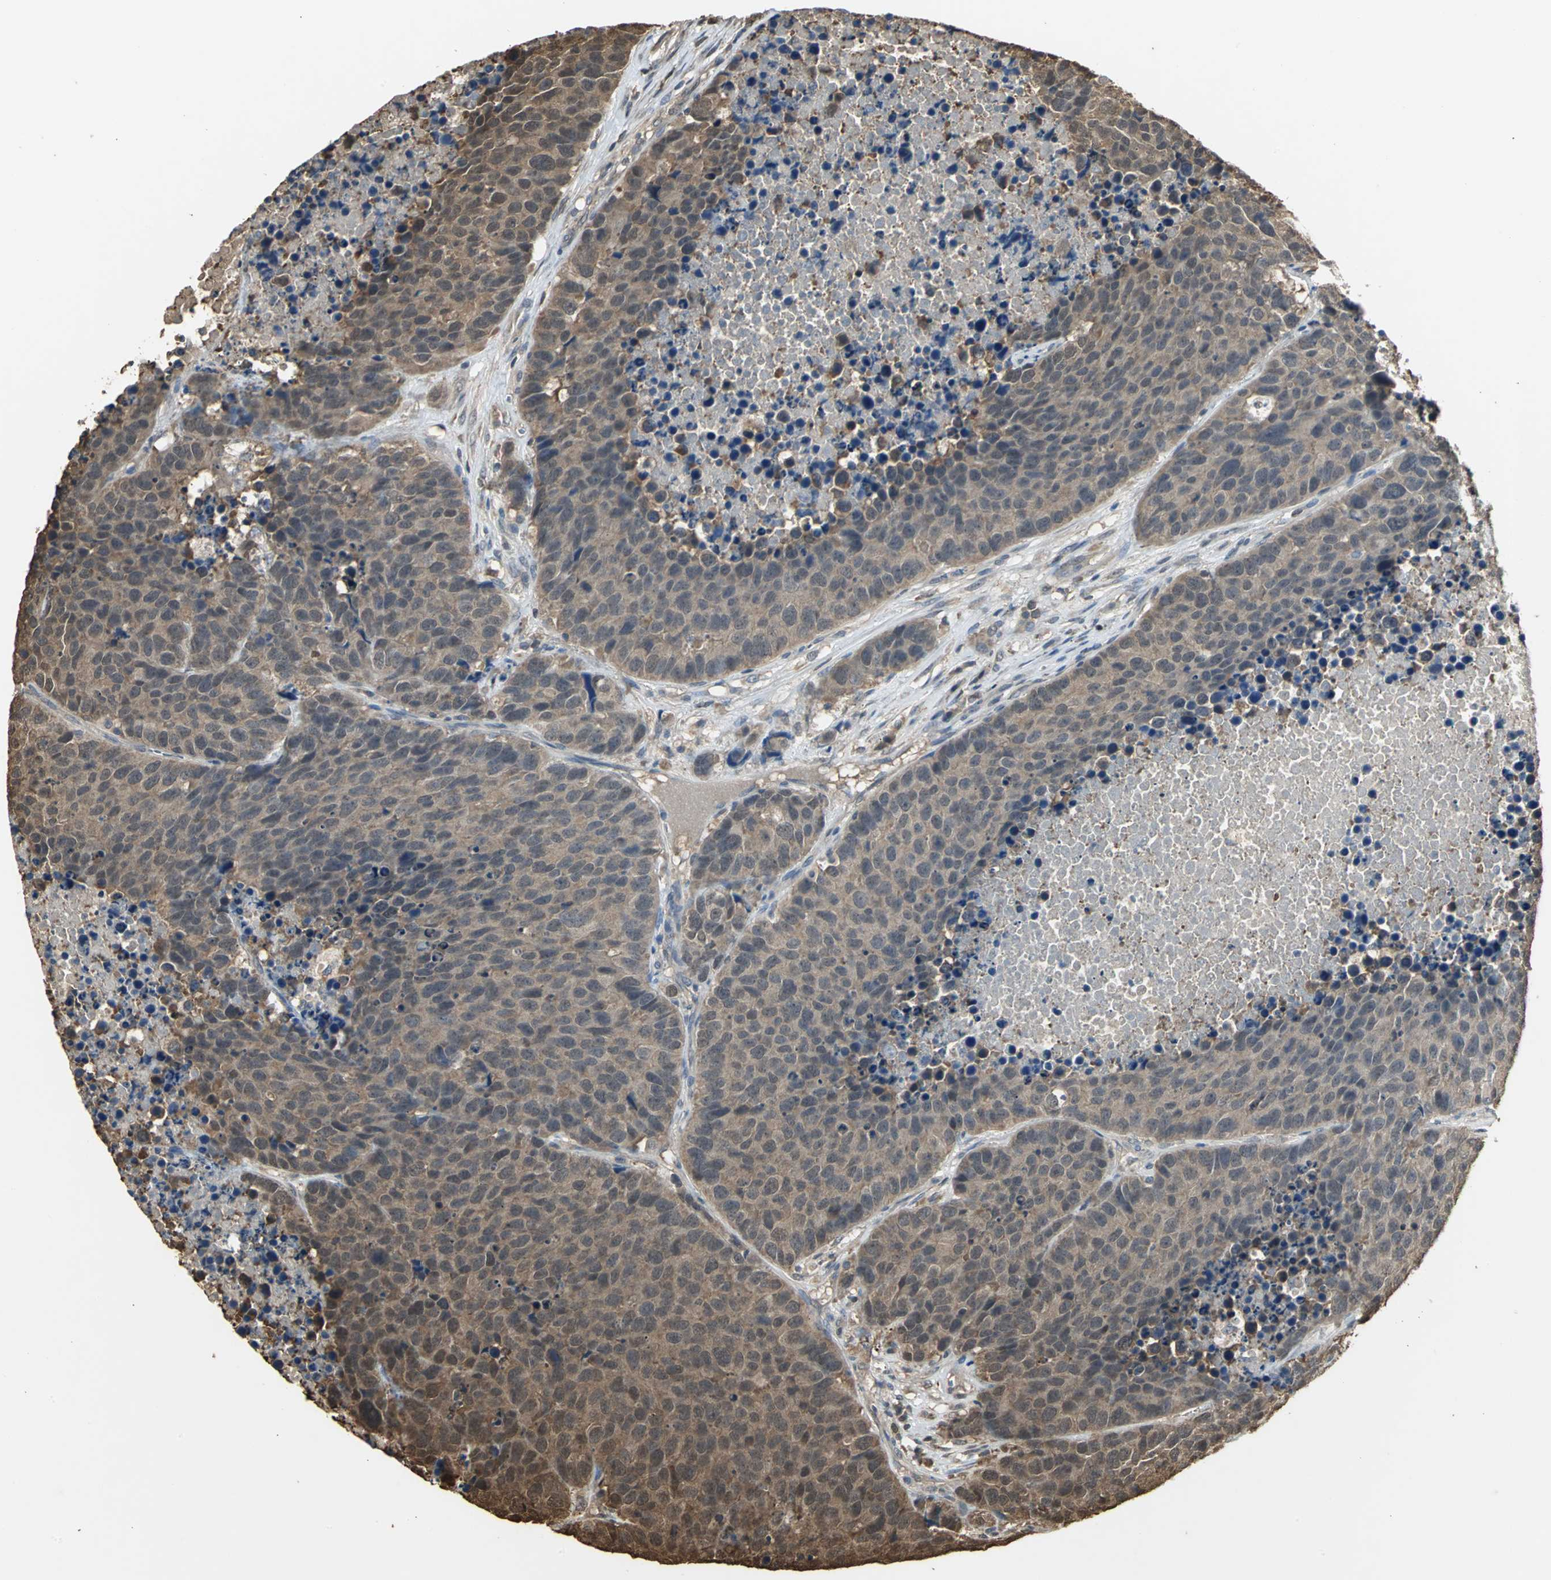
{"staining": {"intensity": "moderate", "quantity": ">75%", "location": "cytoplasmic/membranous"}, "tissue": "carcinoid", "cell_type": "Tumor cells", "image_type": "cancer", "snomed": [{"axis": "morphology", "description": "Carcinoid, malignant, NOS"}, {"axis": "topography", "description": "Lung"}], "caption": "The image reveals staining of carcinoid (malignant), revealing moderate cytoplasmic/membranous protein positivity (brown color) within tumor cells. Using DAB (brown) and hematoxylin (blue) stains, captured at high magnification using brightfield microscopy.", "gene": "PARK7", "patient": {"sex": "male", "age": 60}}